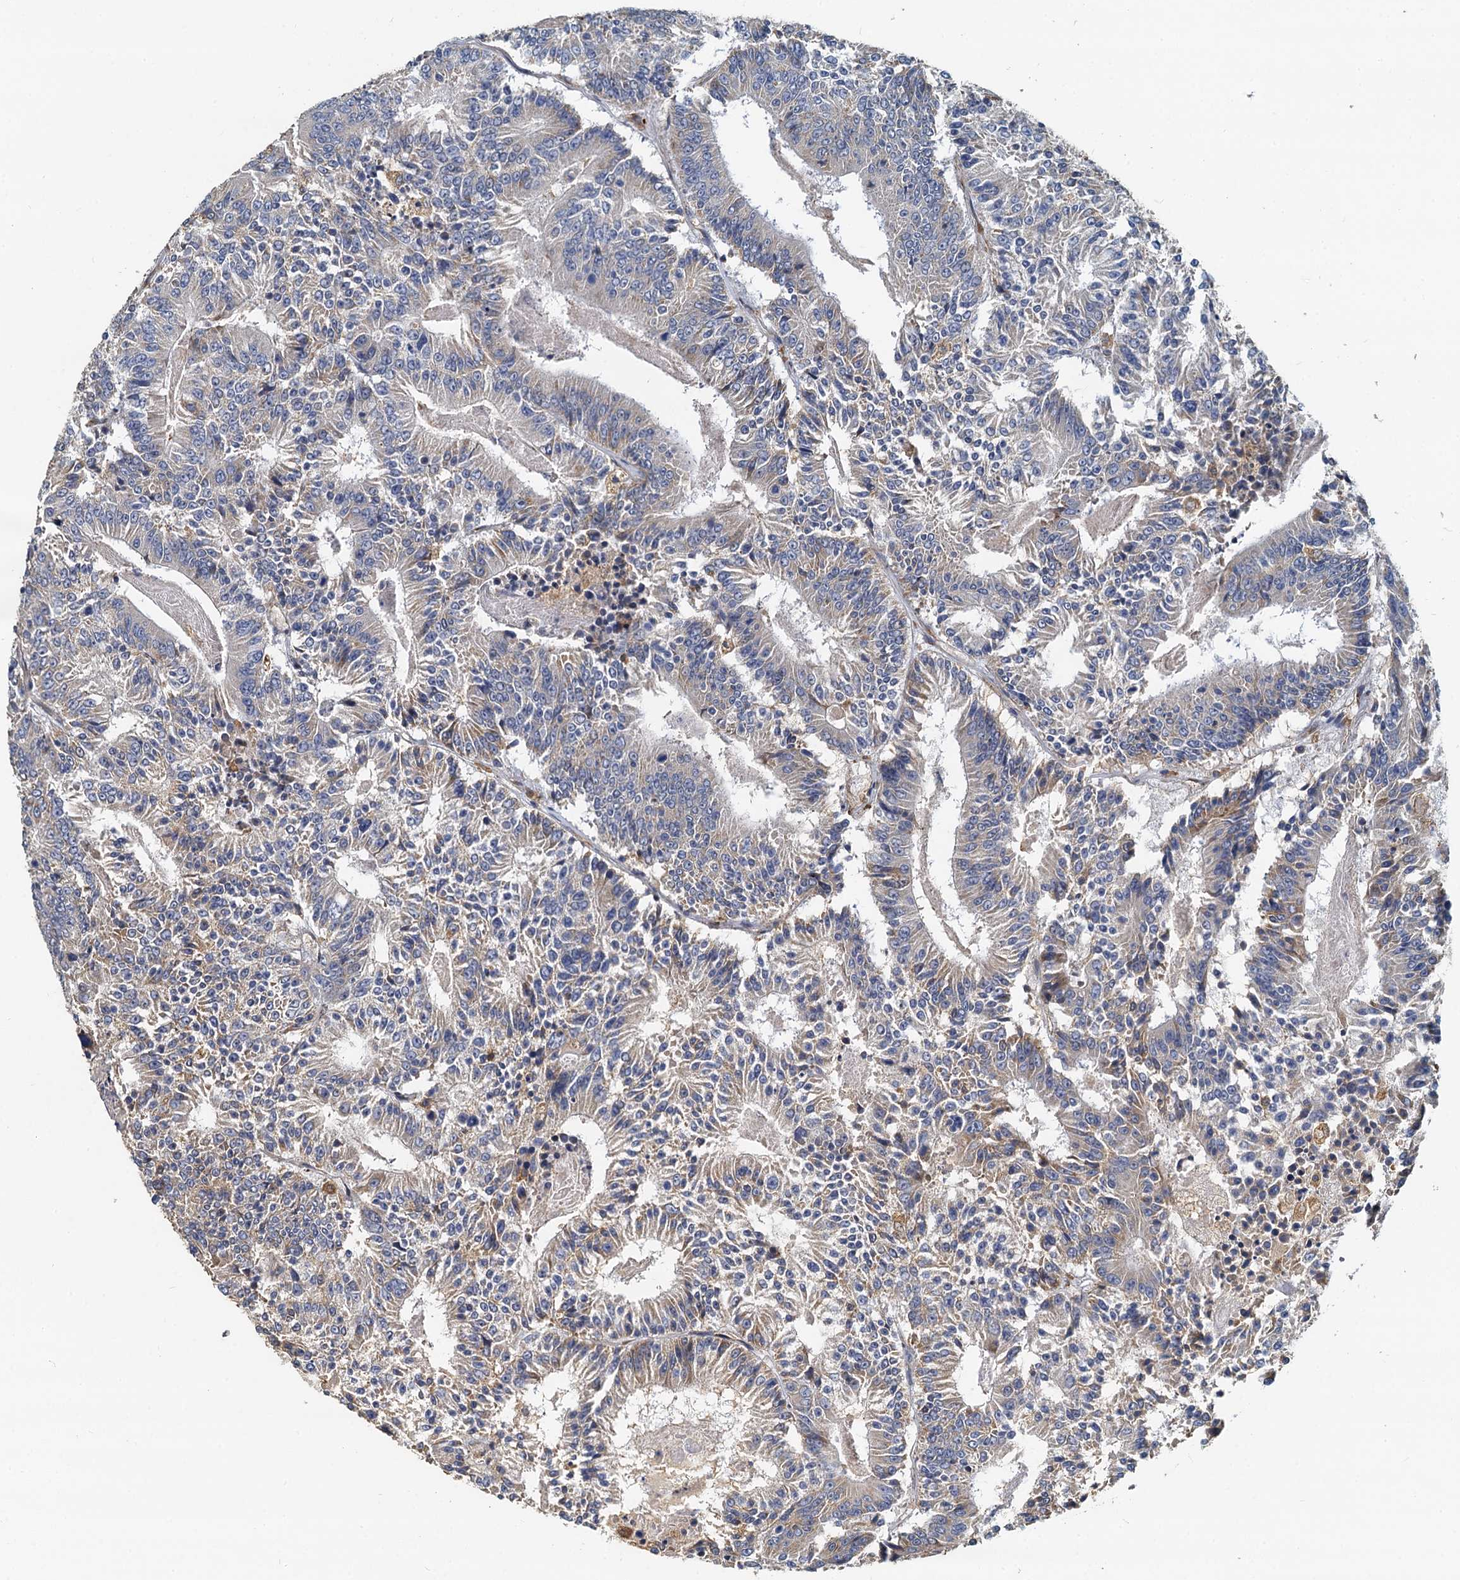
{"staining": {"intensity": "weak", "quantity": "25%-75%", "location": "cytoplasmic/membranous"}, "tissue": "colorectal cancer", "cell_type": "Tumor cells", "image_type": "cancer", "snomed": [{"axis": "morphology", "description": "Adenocarcinoma, NOS"}, {"axis": "topography", "description": "Colon"}], "caption": "Weak cytoplasmic/membranous staining is seen in about 25%-75% of tumor cells in adenocarcinoma (colorectal).", "gene": "NKAPD1", "patient": {"sex": "male", "age": 83}}